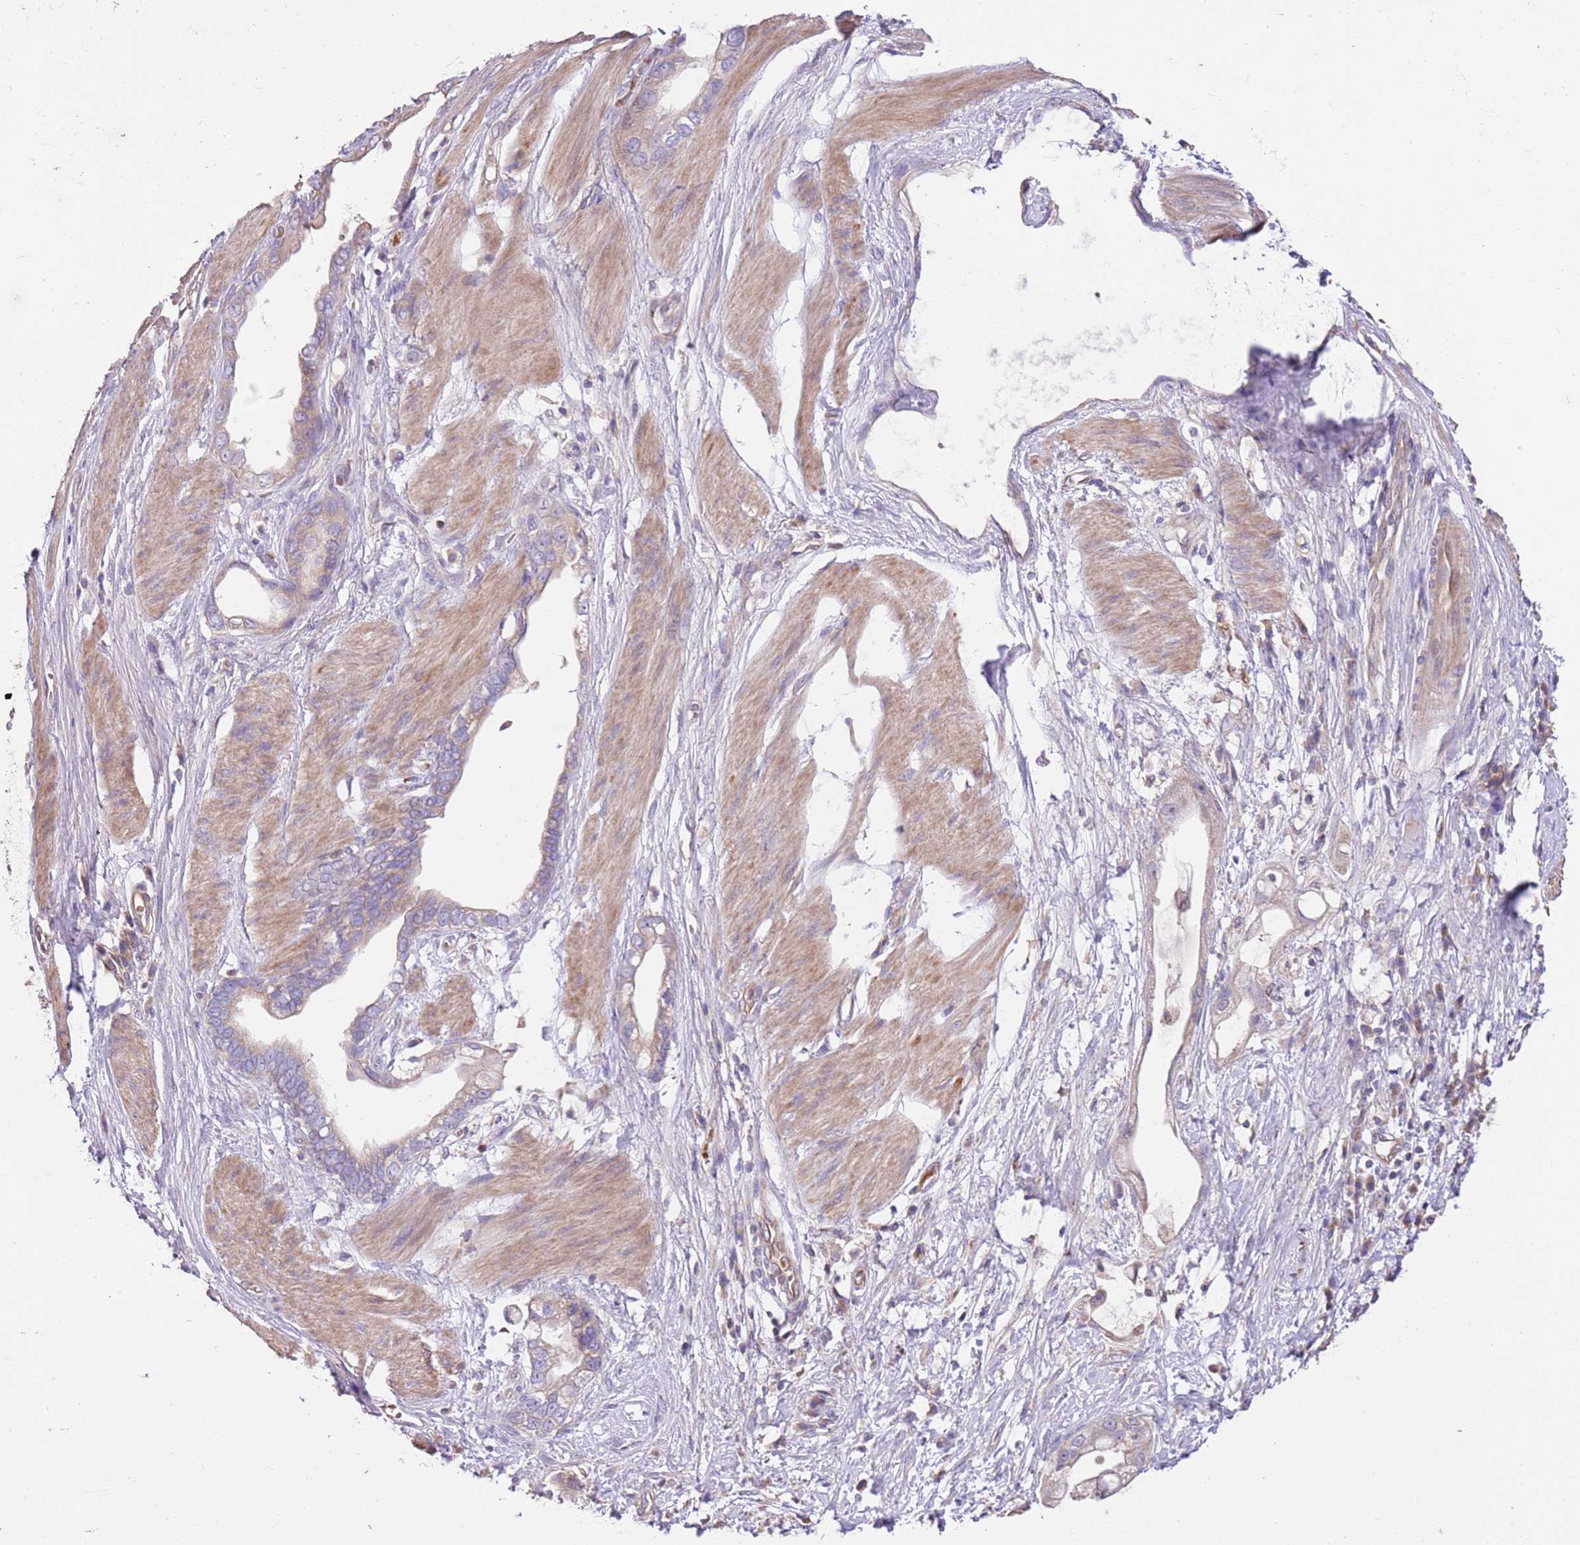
{"staining": {"intensity": "weak", "quantity": "<25%", "location": "cytoplasmic/membranous"}, "tissue": "stomach cancer", "cell_type": "Tumor cells", "image_type": "cancer", "snomed": [{"axis": "morphology", "description": "Adenocarcinoma, NOS"}, {"axis": "topography", "description": "Stomach"}], "caption": "High power microscopy image of an immunohistochemistry micrograph of stomach adenocarcinoma, revealing no significant expression in tumor cells.", "gene": "FAM89B", "patient": {"sex": "male", "age": 55}}